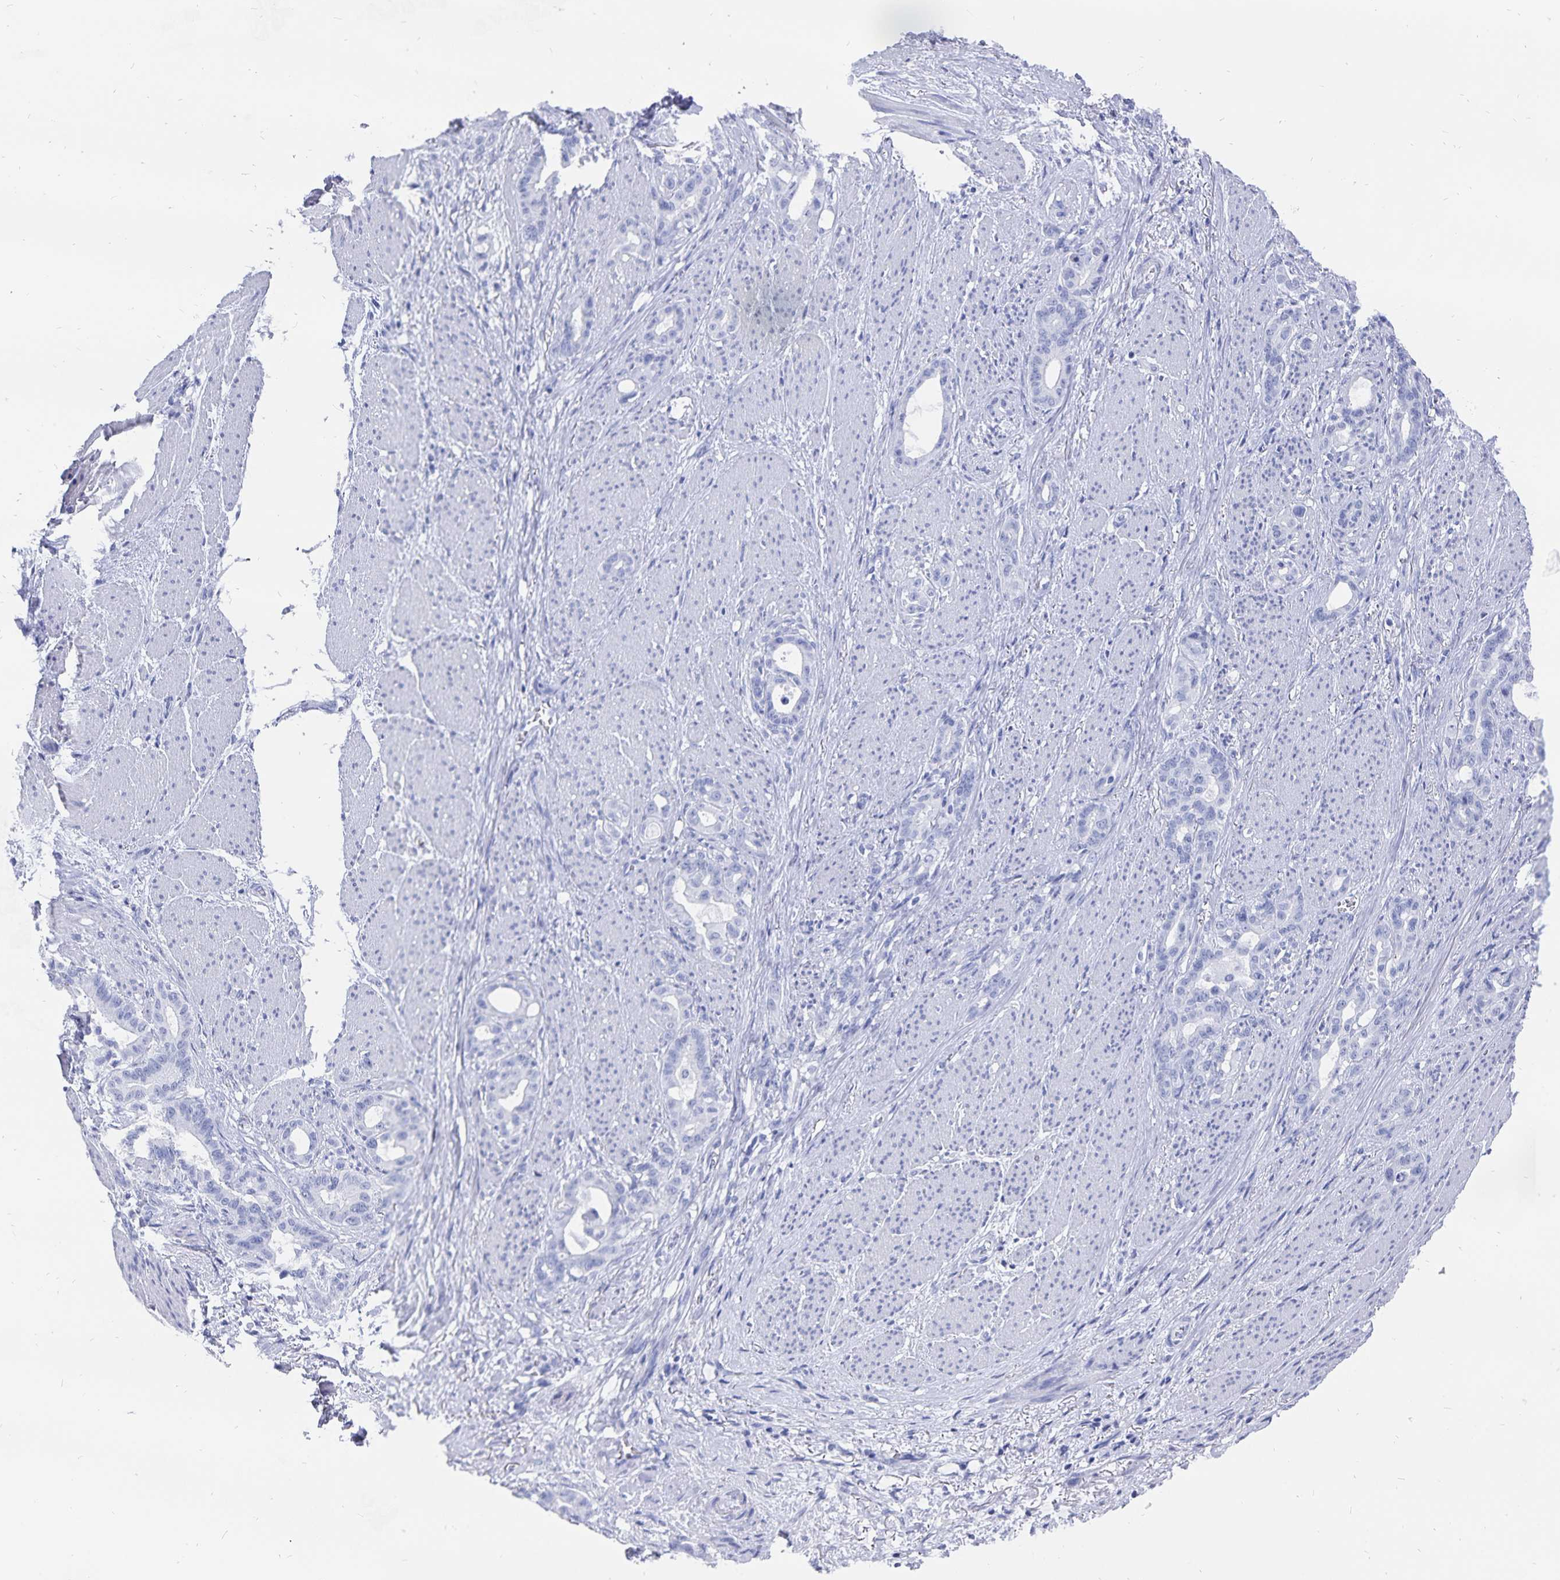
{"staining": {"intensity": "negative", "quantity": "none", "location": "none"}, "tissue": "stomach cancer", "cell_type": "Tumor cells", "image_type": "cancer", "snomed": [{"axis": "morphology", "description": "Normal tissue, NOS"}, {"axis": "morphology", "description": "Adenocarcinoma, NOS"}, {"axis": "topography", "description": "Esophagus"}, {"axis": "topography", "description": "Stomach, upper"}], "caption": "This is a photomicrograph of immunohistochemistry (IHC) staining of stomach adenocarcinoma, which shows no staining in tumor cells. (DAB IHC visualized using brightfield microscopy, high magnification).", "gene": "ADH1A", "patient": {"sex": "male", "age": 62}}